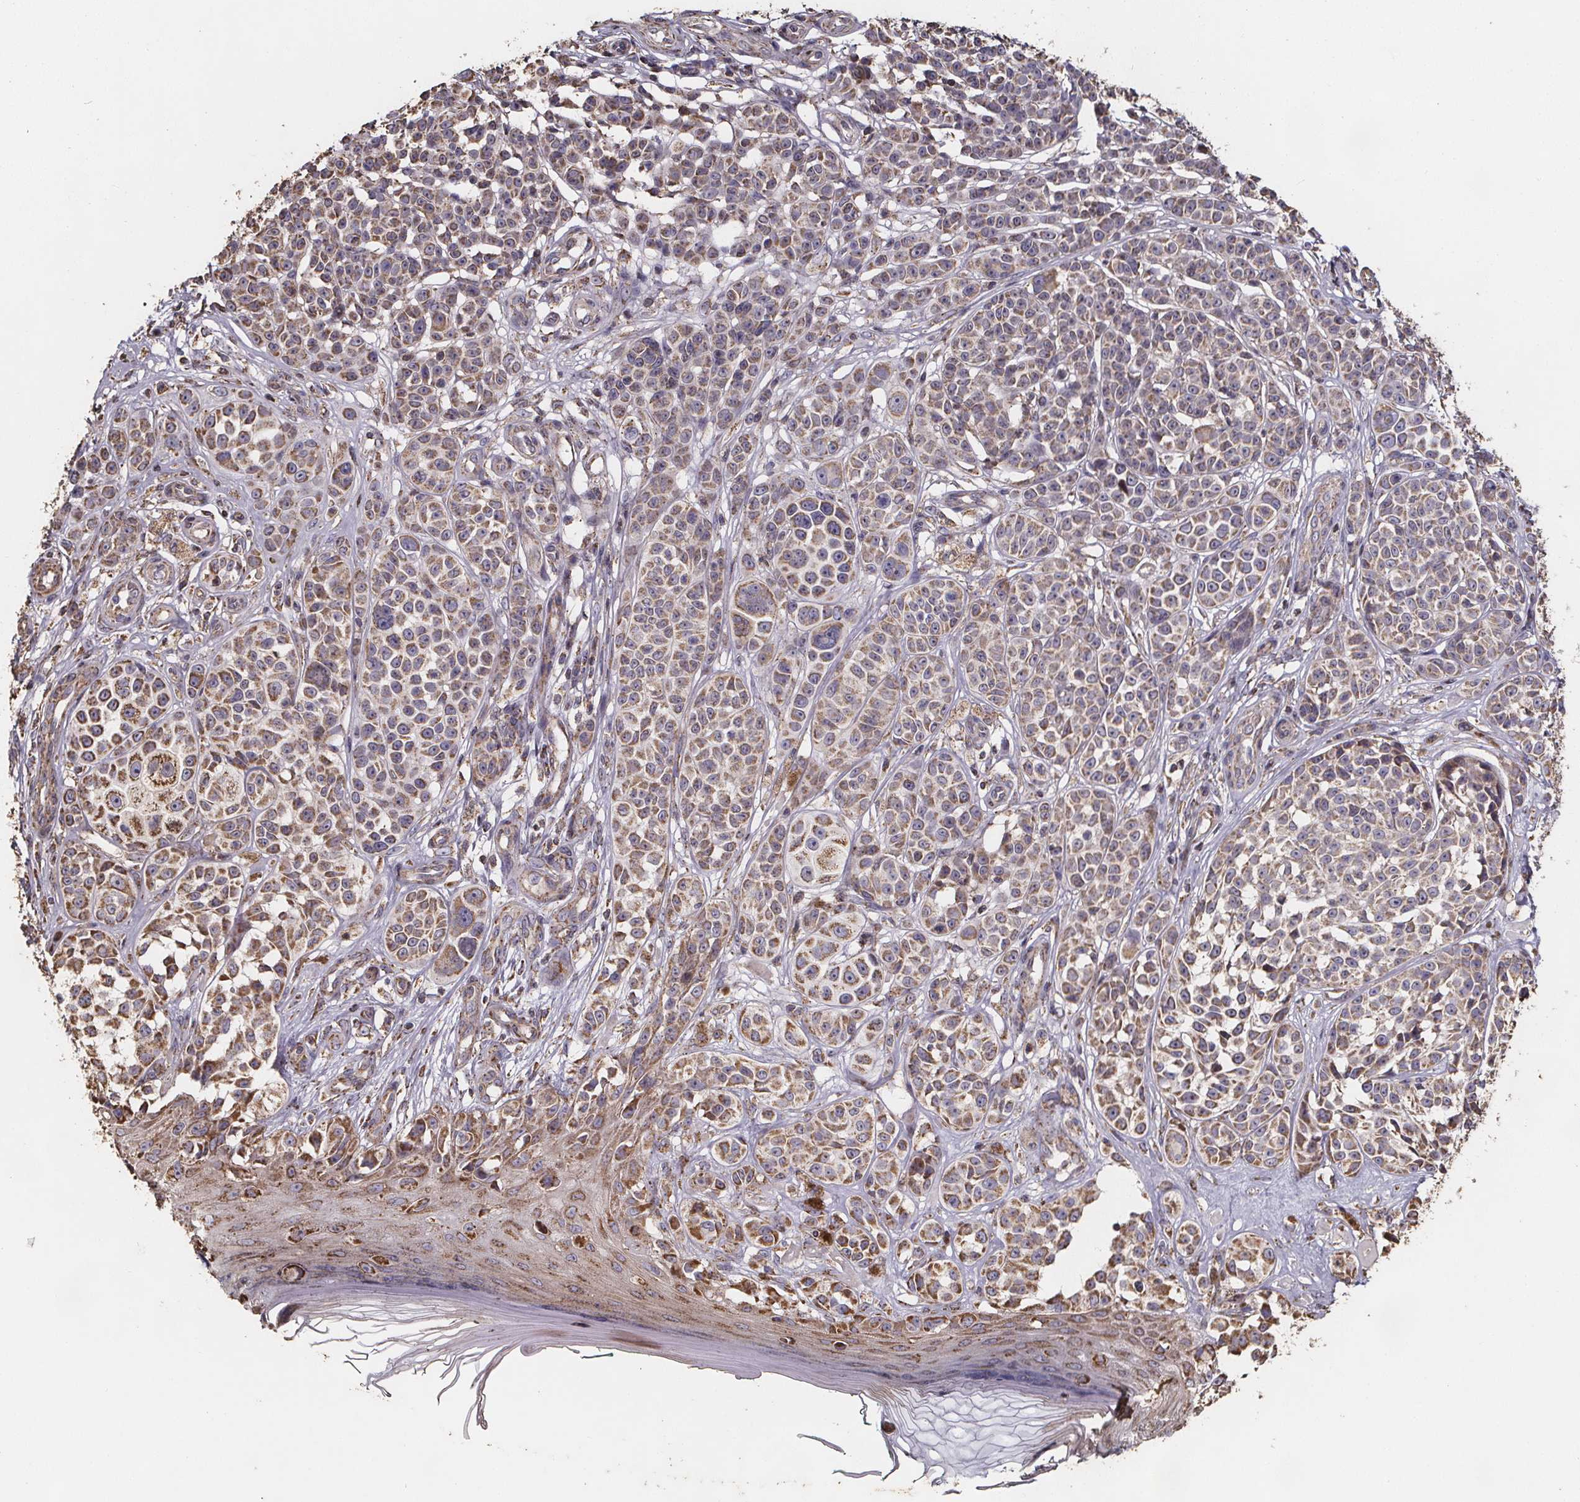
{"staining": {"intensity": "moderate", "quantity": ">75%", "location": "cytoplasmic/membranous"}, "tissue": "melanoma", "cell_type": "Tumor cells", "image_type": "cancer", "snomed": [{"axis": "morphology", "description": "Malignant melanoma, NOS"}, {"axis": "topography", "description": "Skin"}], "caption": "Melanoma stained with a protein marker shows moderate staining in tumor cells.", "gene": "SLC35D2", "patient": {"sex": "female", "age": 90}}